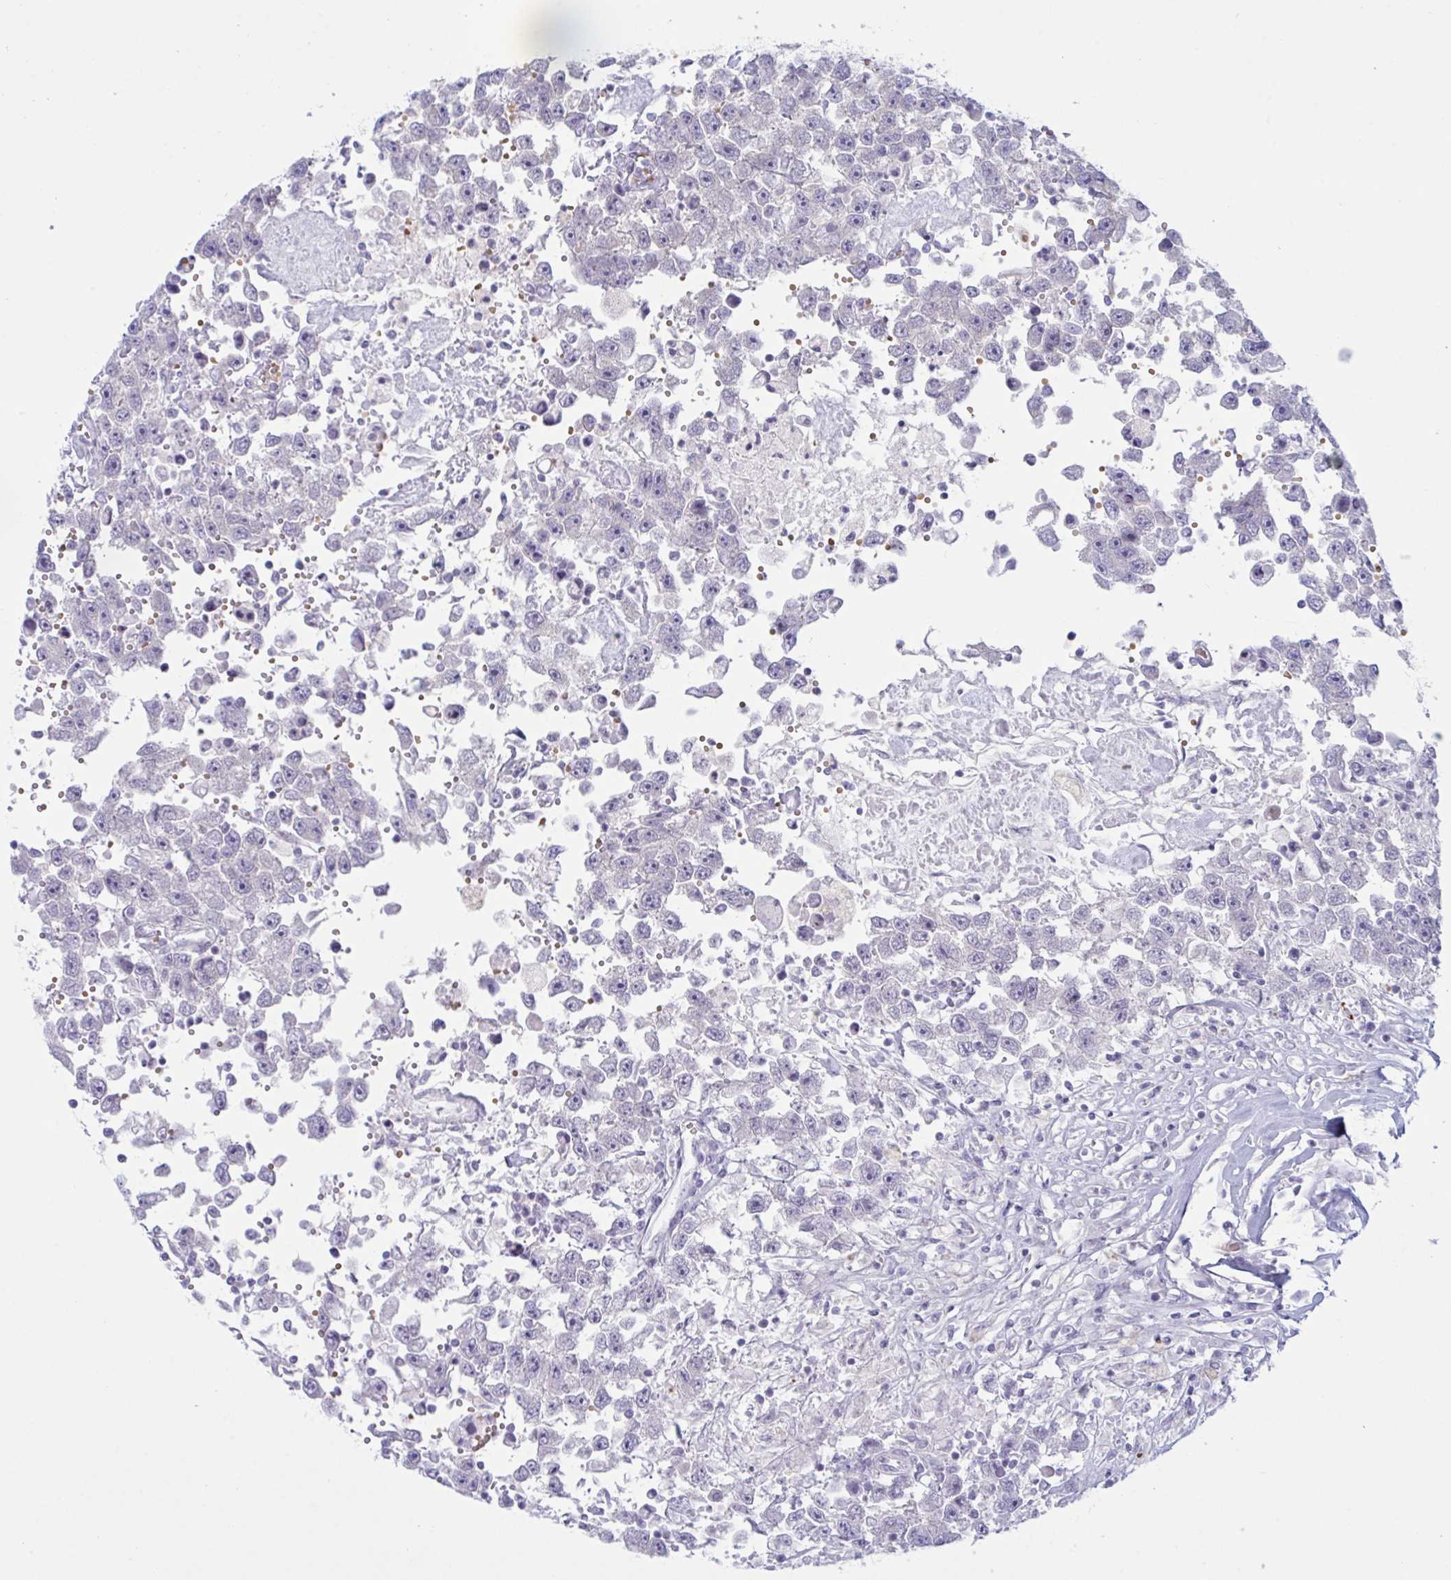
{"staining": {"intensity": "negative", "quantity": "none", "location": "none"}, "tissue": "testis cancer", "cell_type": "Tumor cells", "image_type": "cancer", "snomed": [{"axis": "morphology", "description": "Carcinoma, Embryonal, NOS"}, {"axis": "topography", "description": "Testis"}], "caption": "Testis cancer was stained to show a protein in brown. There is no significant staining in tumor cells. The staining is performed using DAB brown chromogen with nuclei counter-stained in using hematoxylin.", "gene": "NAA30", "patient": {"sex": "male", "age": 83}}